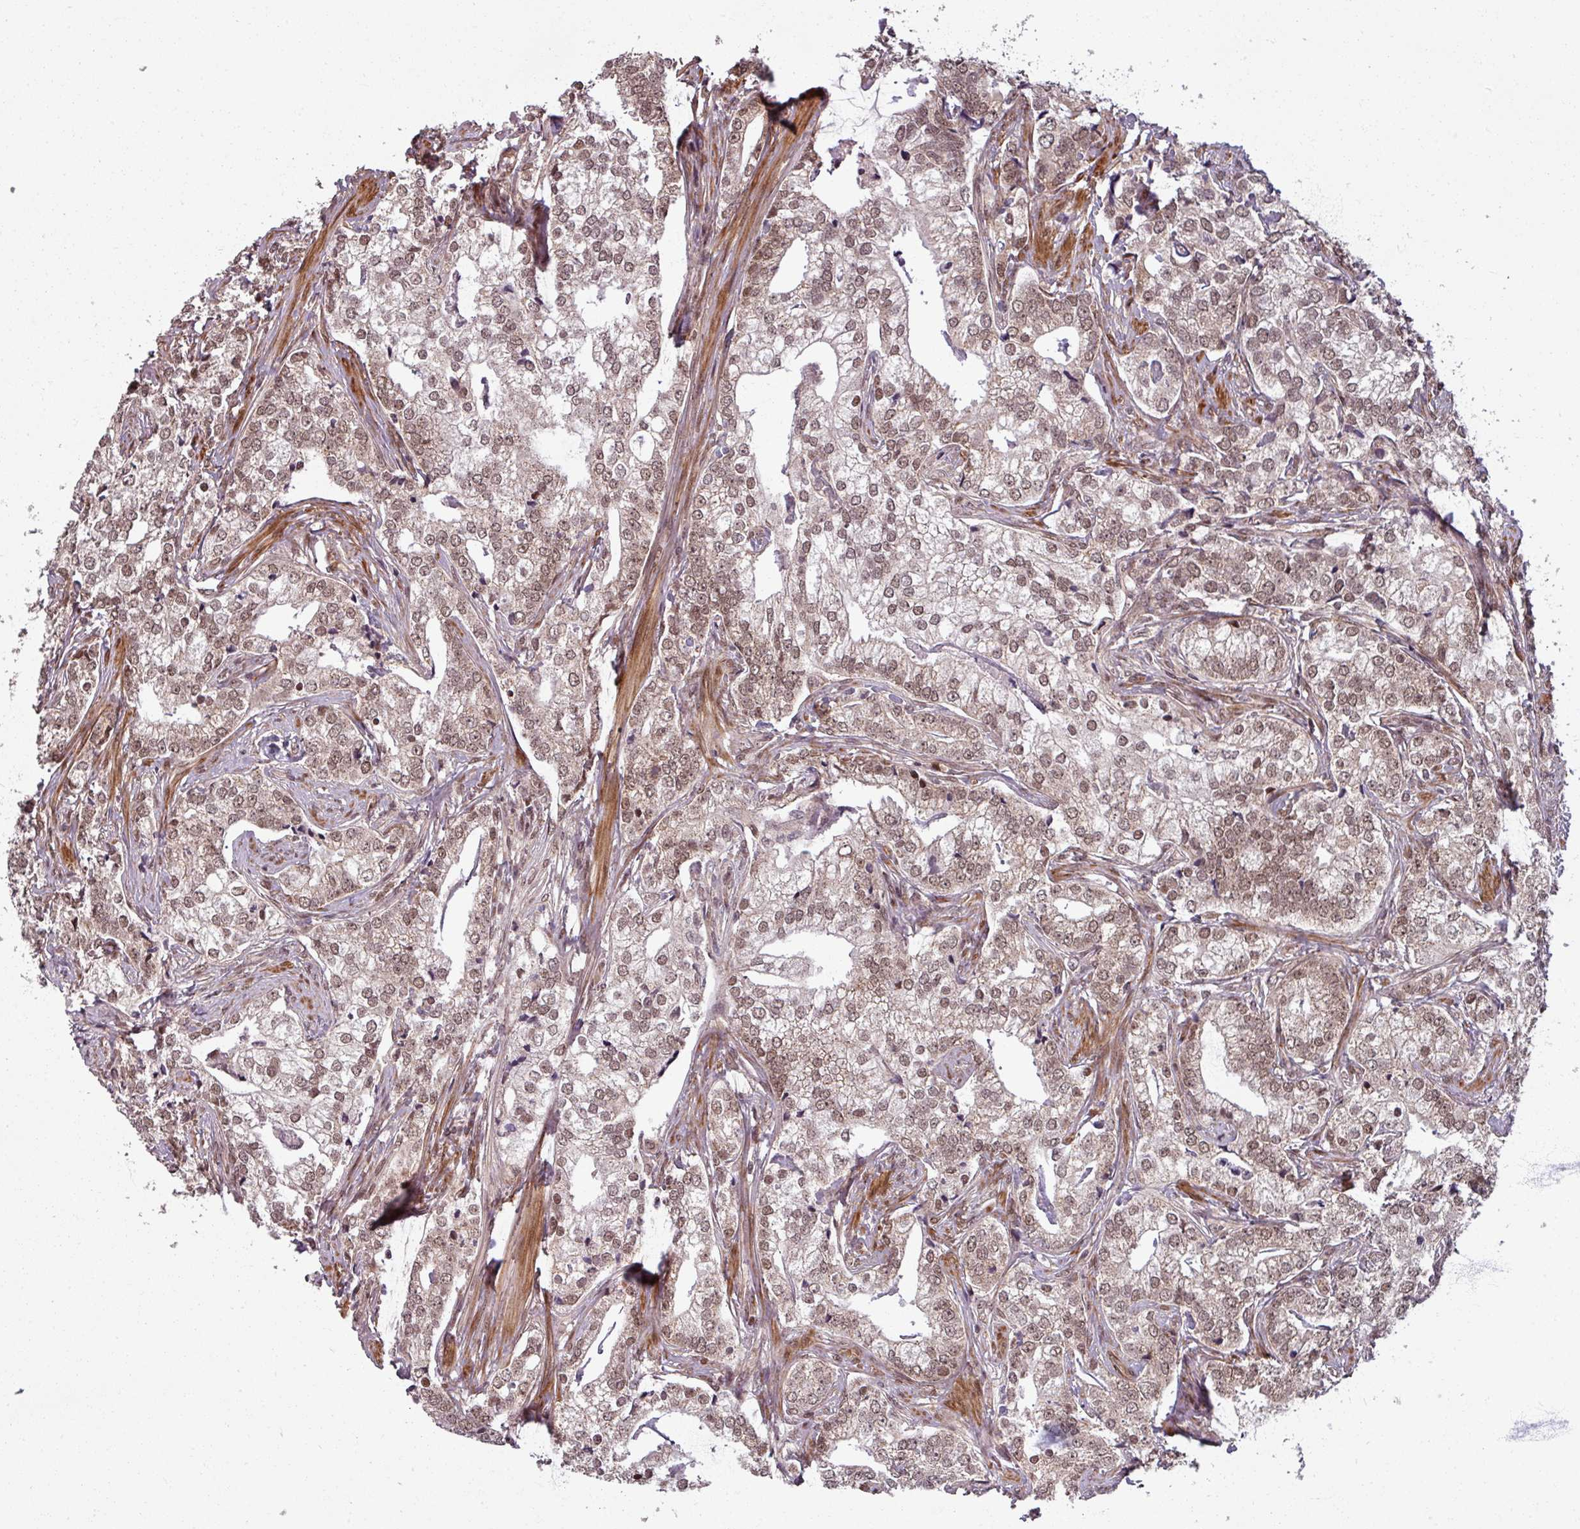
{"staining": {"intensity": "moderate", "quantity": ">75%", "location": "nuclear"}, "tissue": "prostate cancer", "cell_type": "Tumor cells", "image_type": "cancer", "snomed": [{"axis": "morphology", "description": "Adenocarcinoma, High grade"}, {"axis": "topography", "description": "Prostate"}], "caption": "Adenocarcinoma (high-grade) (prostate) was stained to show a protein in brown. There is medium levels of moderate nuclear staining in approximately >75% of tumor cells. Using DAB (brown) and hematoxylin (blue) stains, captured at high magnification using brightfield microscopy.", "gene": "SWI5", "patient": {"sex": "male", "age": 69}}